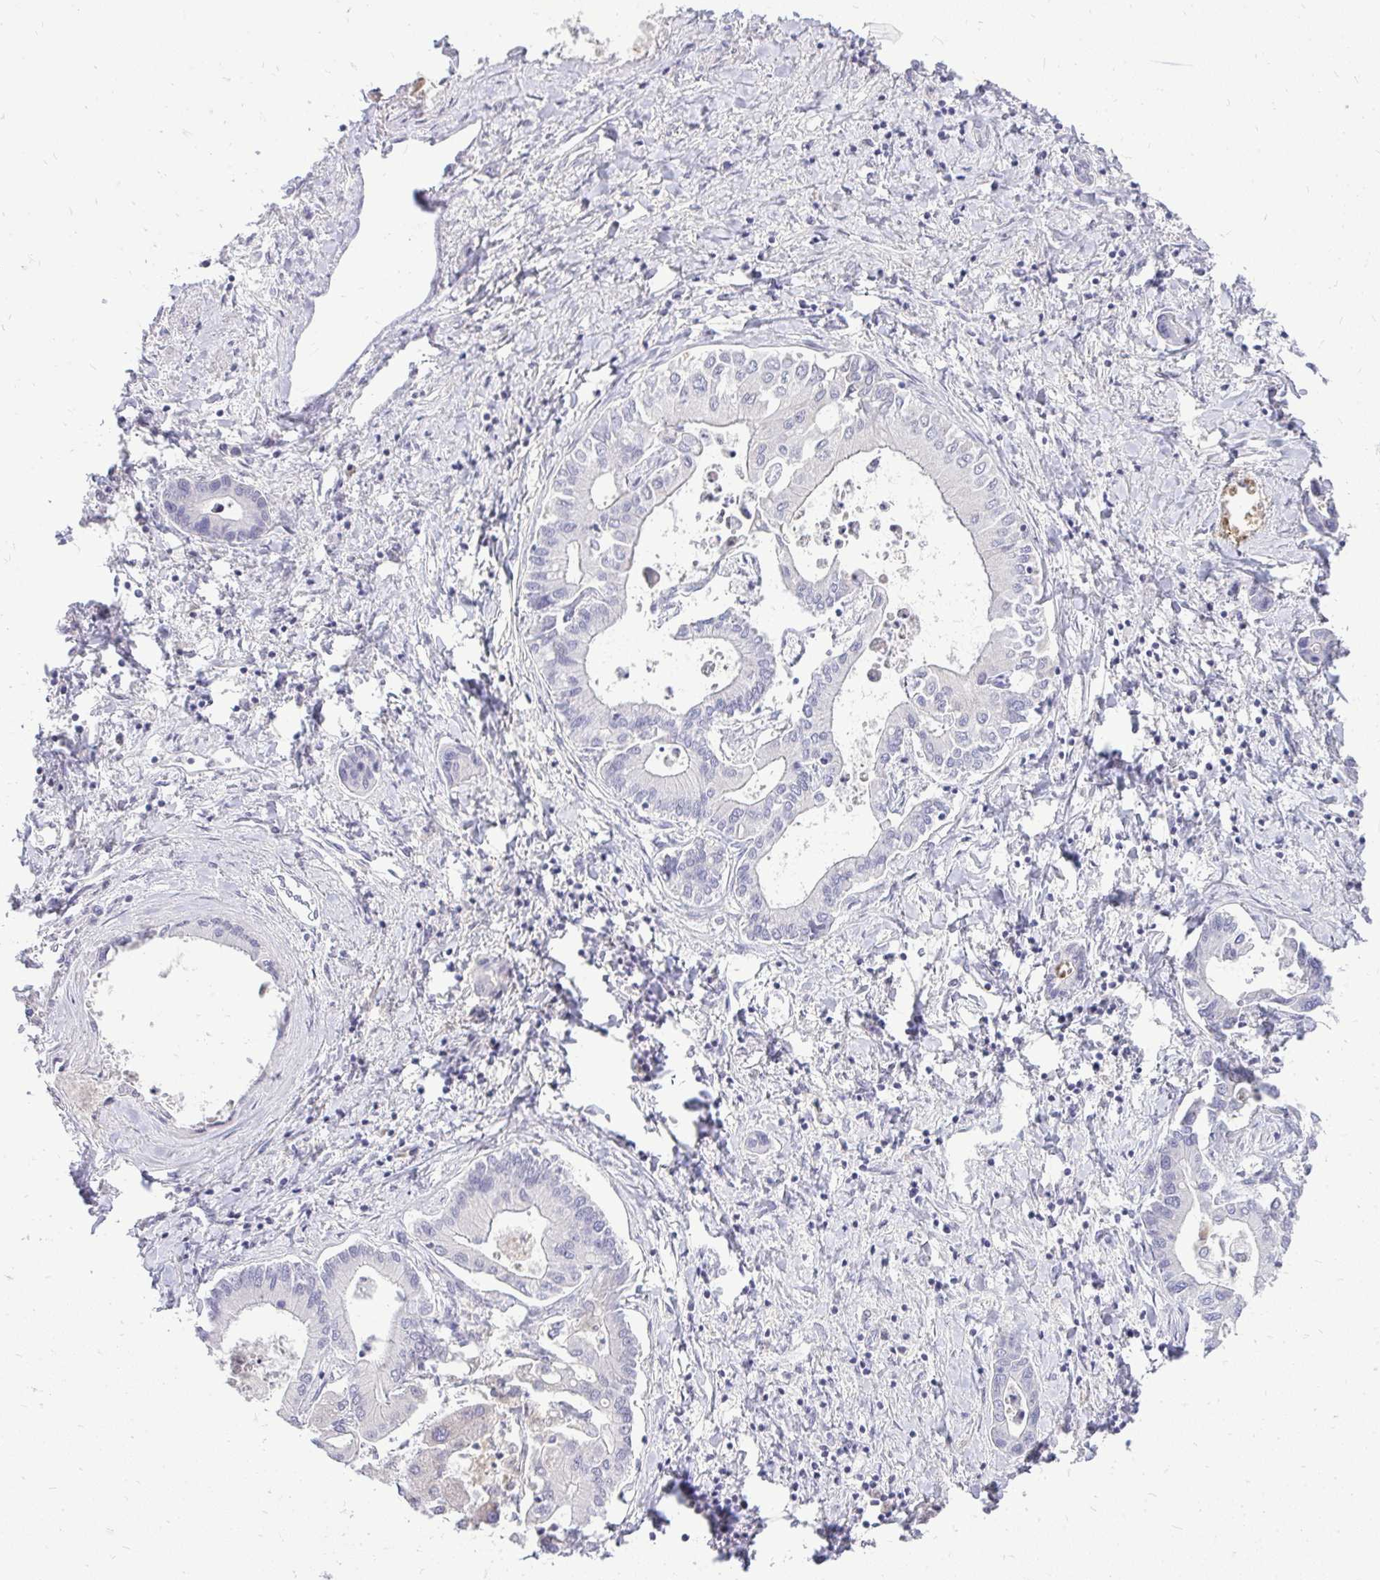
{"staining": {"intensity": "negative", "quantity": "none", "location": "none"}, "tissue": "liver cancer", "cell_type": "Tumor cells", "image_type": "cancer", "snomed": [{"axis": "morphology", "description": "Cholangiocarcinoma"}, {"axis": "topography", "description": "Liver"}], "caption": "This is a micrograph of IHC staining of cholangiocarcinoma (liver), which shows no expression in tumor cells.", "gene": "OR8D1", "patient": {"sex": "male", "age": 66}}